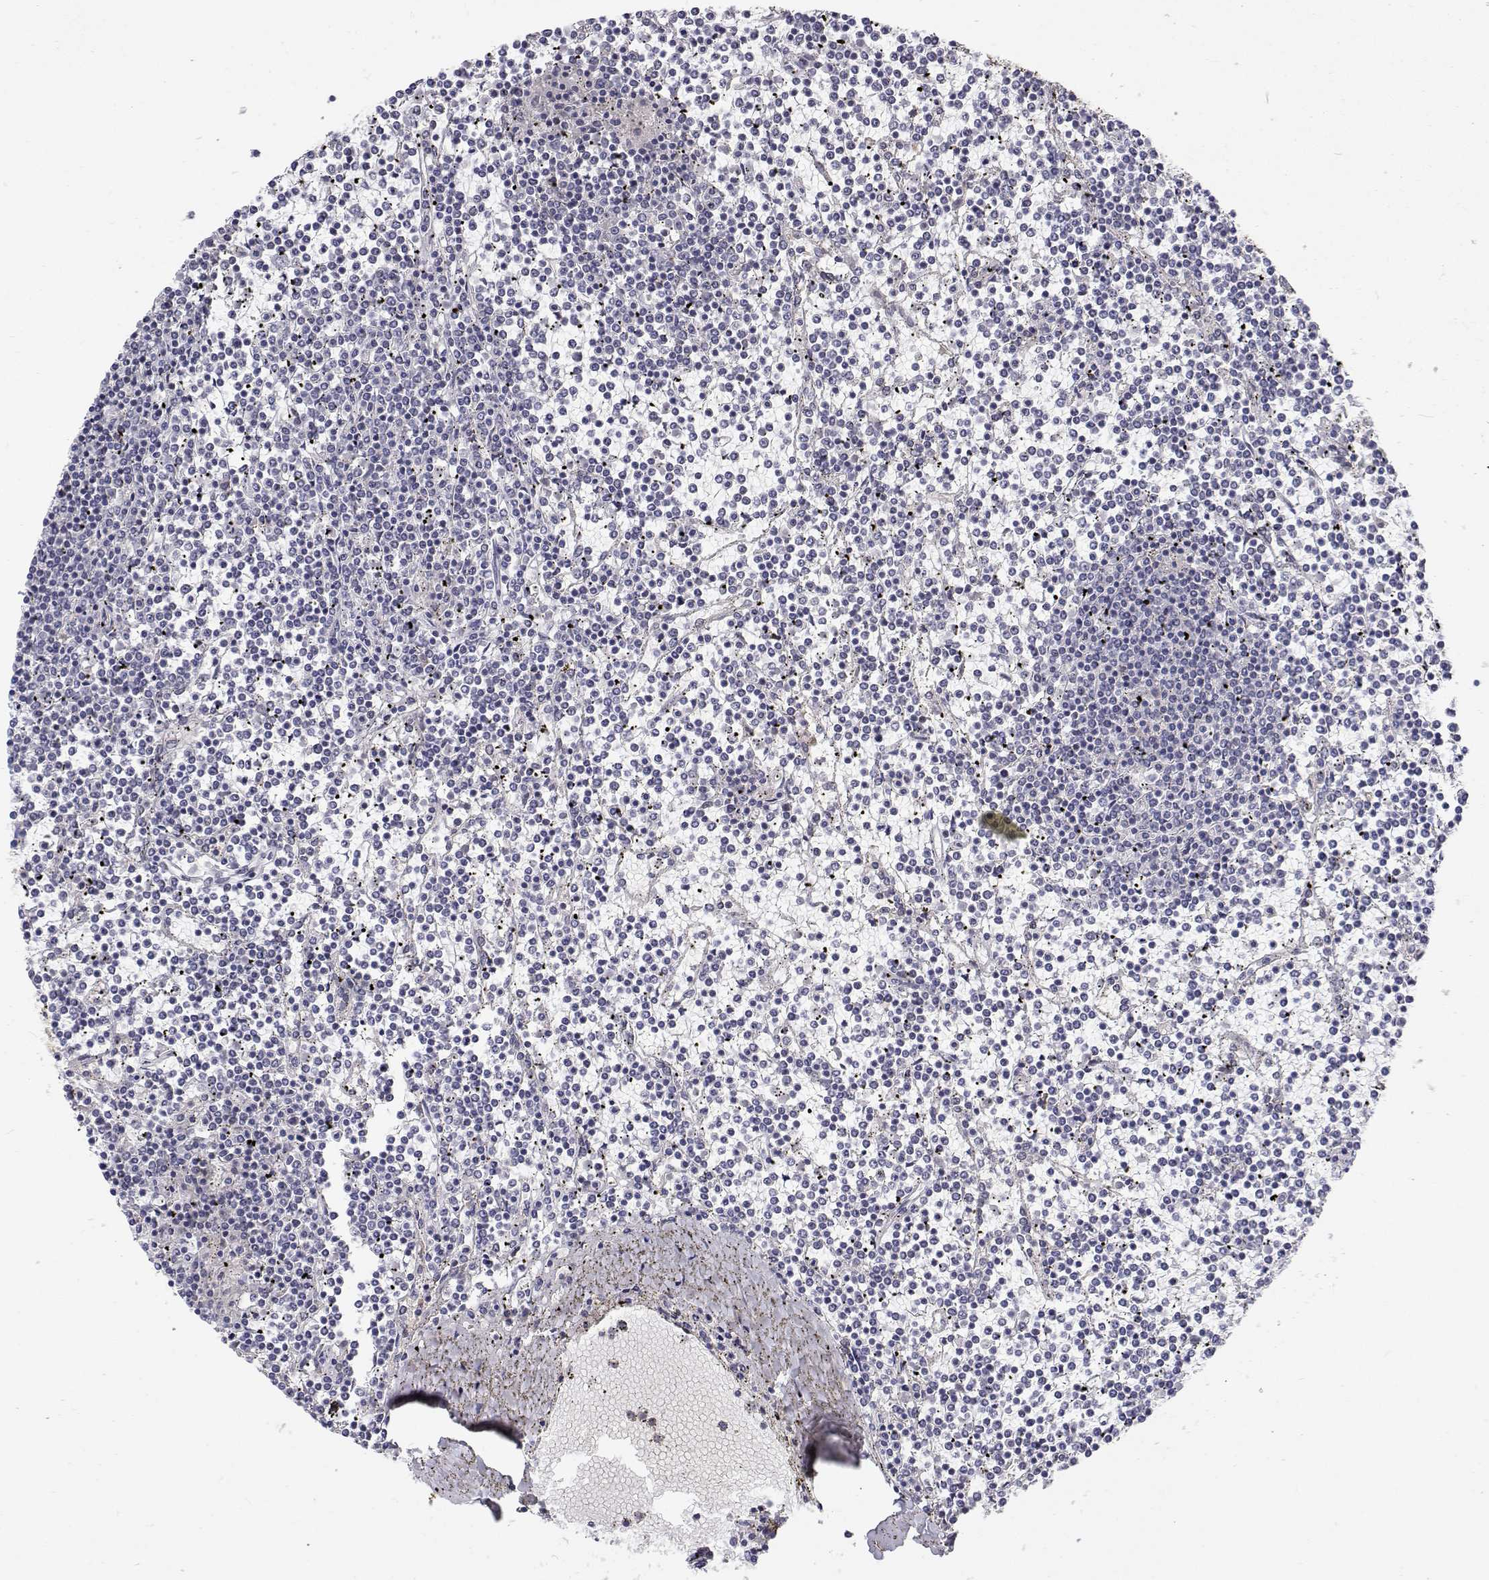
{"staining": {"intensity": "negative", "quantity": "none", "location": "none"}, "tissue": "lymphoma", "cell_type": "Tumor cells", "image_type": "cancer", "snomed": [{"axis": "morphology", "description": "Malignant lymphoma, non-Hodgkin's type, Low grade"}, {"axis": "topography", "description": "Spleen"}], "caption": "A micrograph of malignant lymphoma, non-Hodgkin's type (low-grade) stained for a protein reveals no brown staining in tumor cells. The staining is performed using DAB (3,3'-diaminobenzidine) brown chromogen with nuclei counter-stained in using hematoxylin.", "gene": "MYPN", "patient": {"sex": "female", "age": 19}}